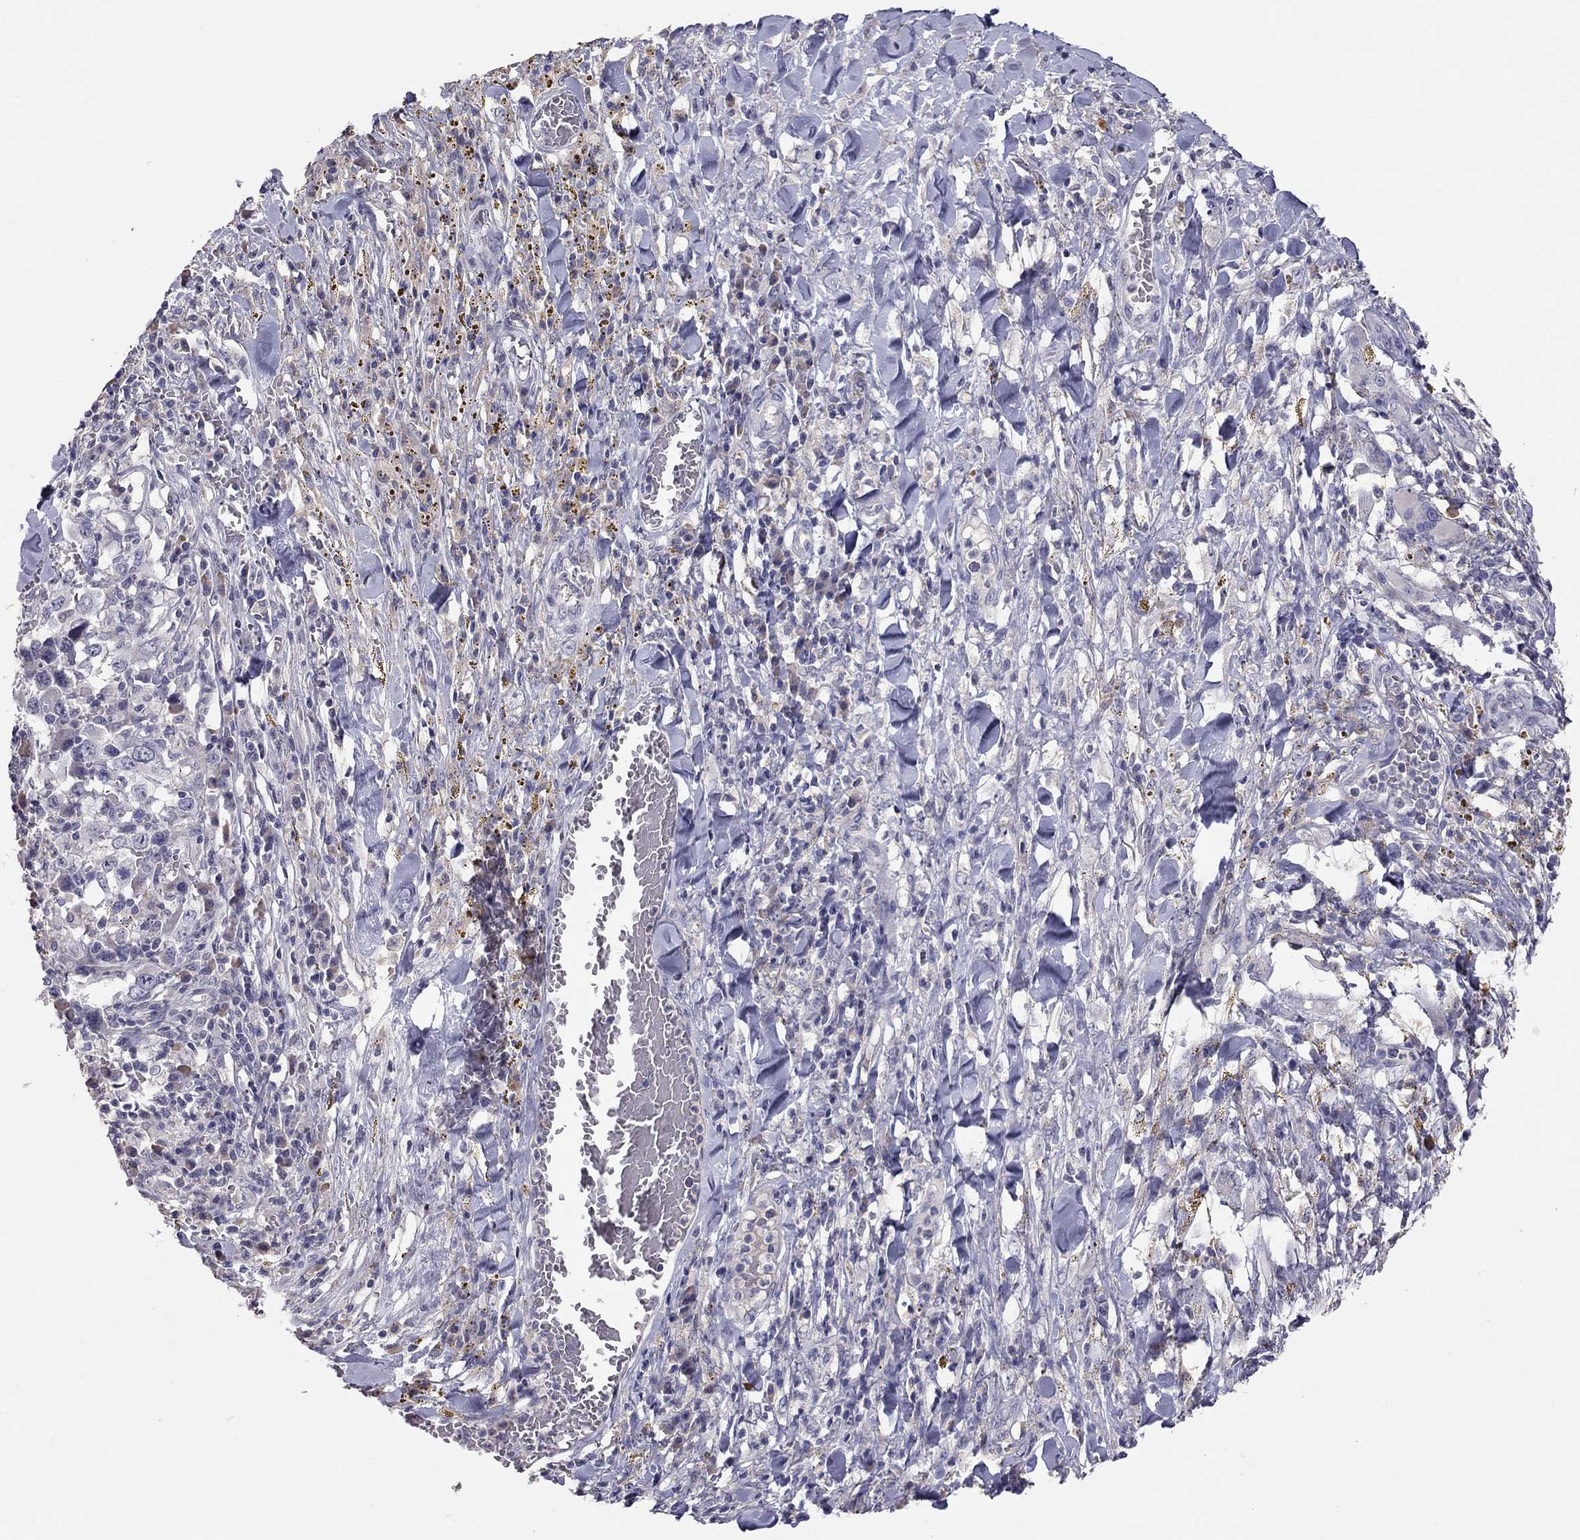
{"staining": {"intensity": "negative", "quantity": "none", "location": "none"}, "tissue": "melanoma", "cell_type": "Tumor cells", "image_type": "cancer", "snomed": [{"axis": "morphology", "description": "Malignant melanoma, NOS"}, {"axis": "topography", "description": "Skin"}], "caption": "Melanoma stained for a protein using immunohistochemistry exhibits no staining tumor cells.", "gene": "SCARB1", "patient": {"sex": "female", "age": 91}}